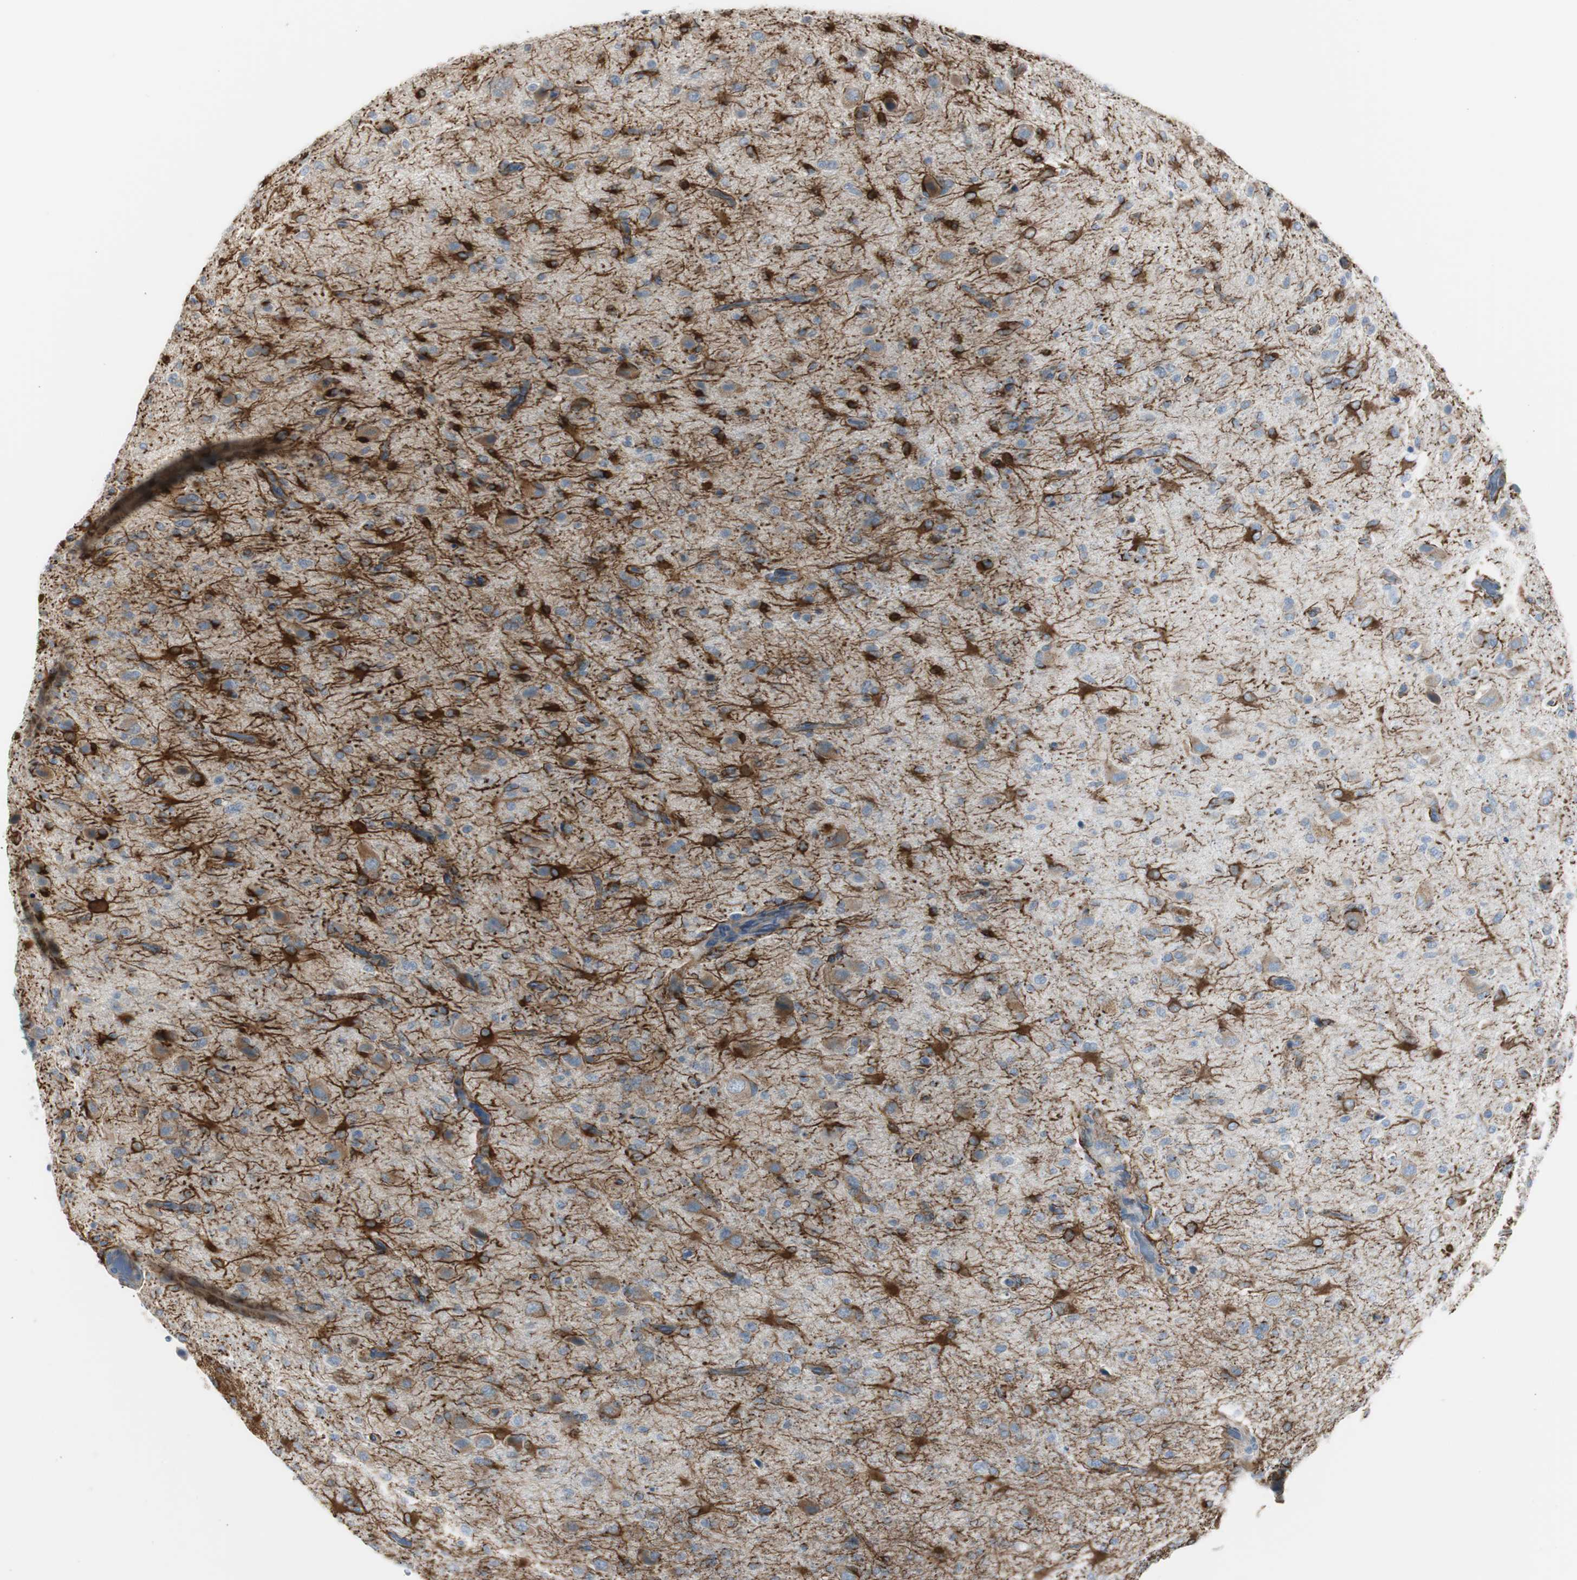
{"staining": {"intensity": "strong", "quantity": "25%-75%", "location": "cytoplasmic/membranous"}, "tissue": "glioma", "cell_type": "Tumor cells", "image_type": "cancer", "snomed": [{"axis": "morphology", "description": "Glioma, malignant, High grade"}, {"axis": "topography", "description": "Brain"}], "caption": "The micrograph displays immunohistochemical staining of glioma. There is strong cytoplasmic/membranous expression is identified in approximately 25%-75% of tumor cells. Immunohistochemistry (ihc) stains the protein in brown and the nuclei are stained blue.", "gene": "RPS12", "patient": {"sex": "male", "age": 71}}